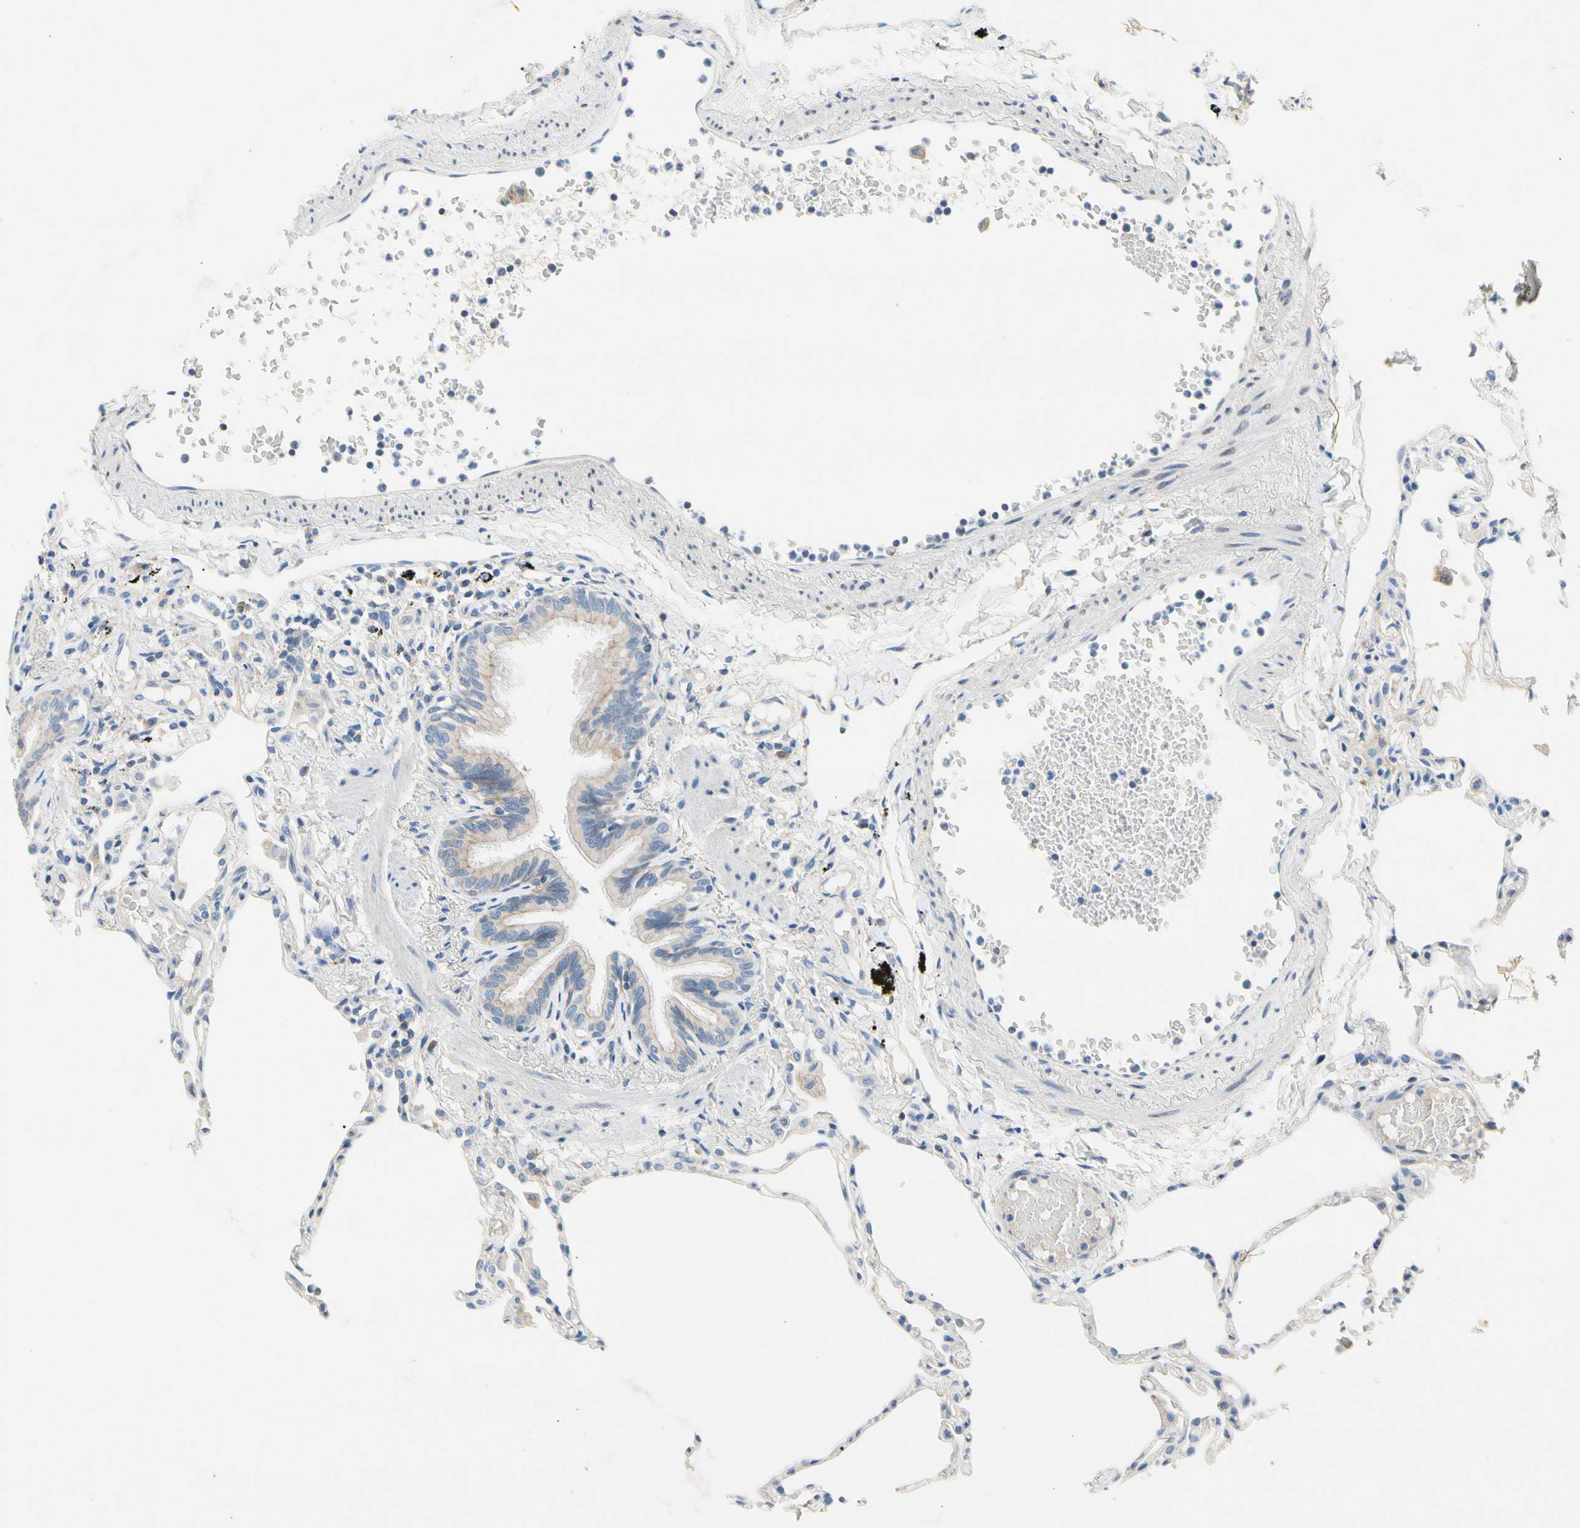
{"staining": {"intensity": "negative", "quantity": "none", "location": "none"}, "tissue": "lung", "cell_type": "Alveolar cells", "image_type": "normal", "snomed": [{"axis": "morphology", "description": "Normal tissue, NOS"}, {"axis": "topography", "description": "Lung"}], "caption": "The IHC image has no significant staining in alveolar cells of lung.", "gene": "CA14", "patient": {"sex": "female", "age": 49}}